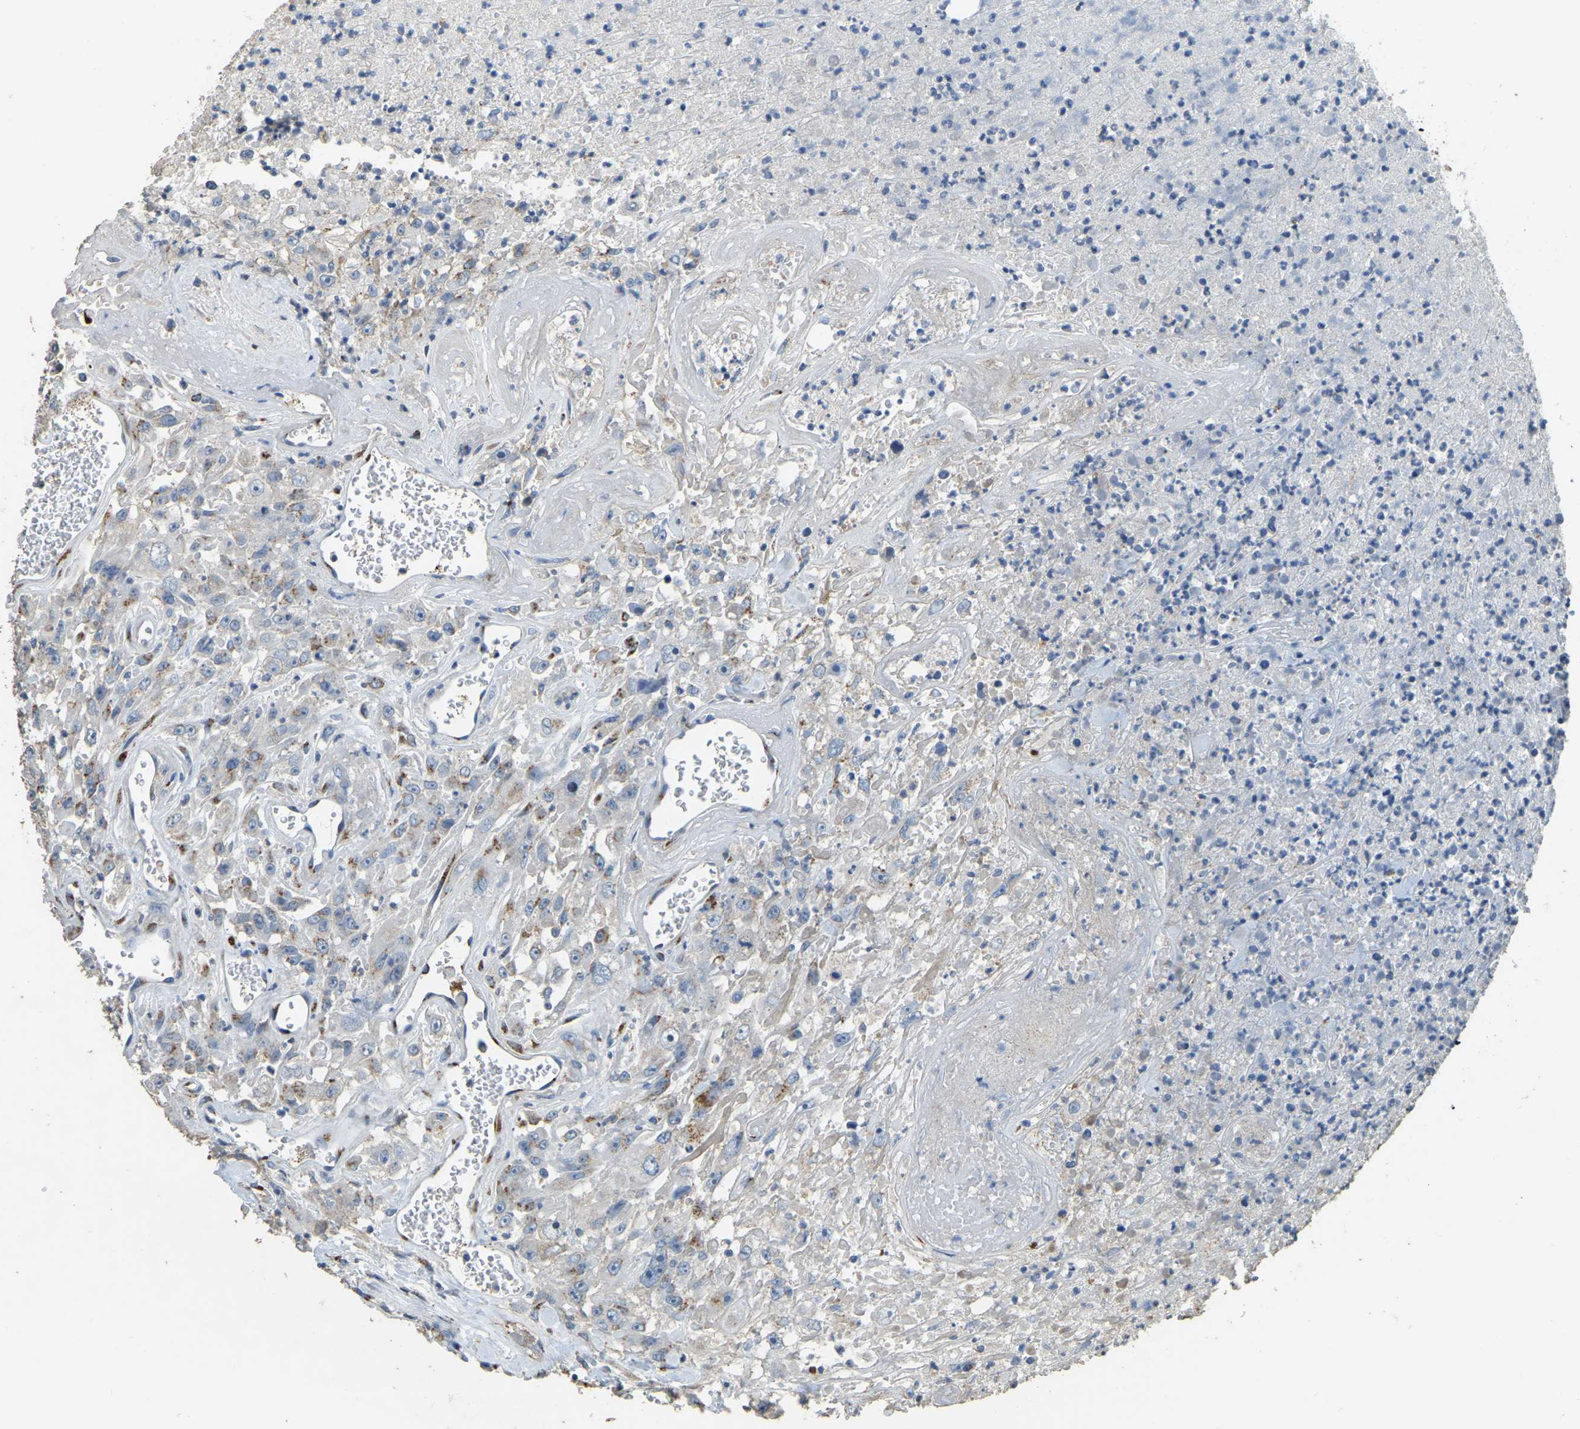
{"staining": {"intensity": "moderate", "quantity": "25%-75%", "location": "cytoplasmic/membranous"}, "tissue": "urothelial cancer", "cell_type": "Tumor cells", "image_type": "cancer", "snomed": [{"axis": "morphology", "description": "Urothelial carcinoma, High grade"}, {"axis": "topography", "description": "Urinary bladder"}], "caption": "Human urothelial cancer stained with a protein marker demonstrates moderate staining in tumor cells.", "gene": "FAM174A", "patient": {"sex": "male", "age": 46}}